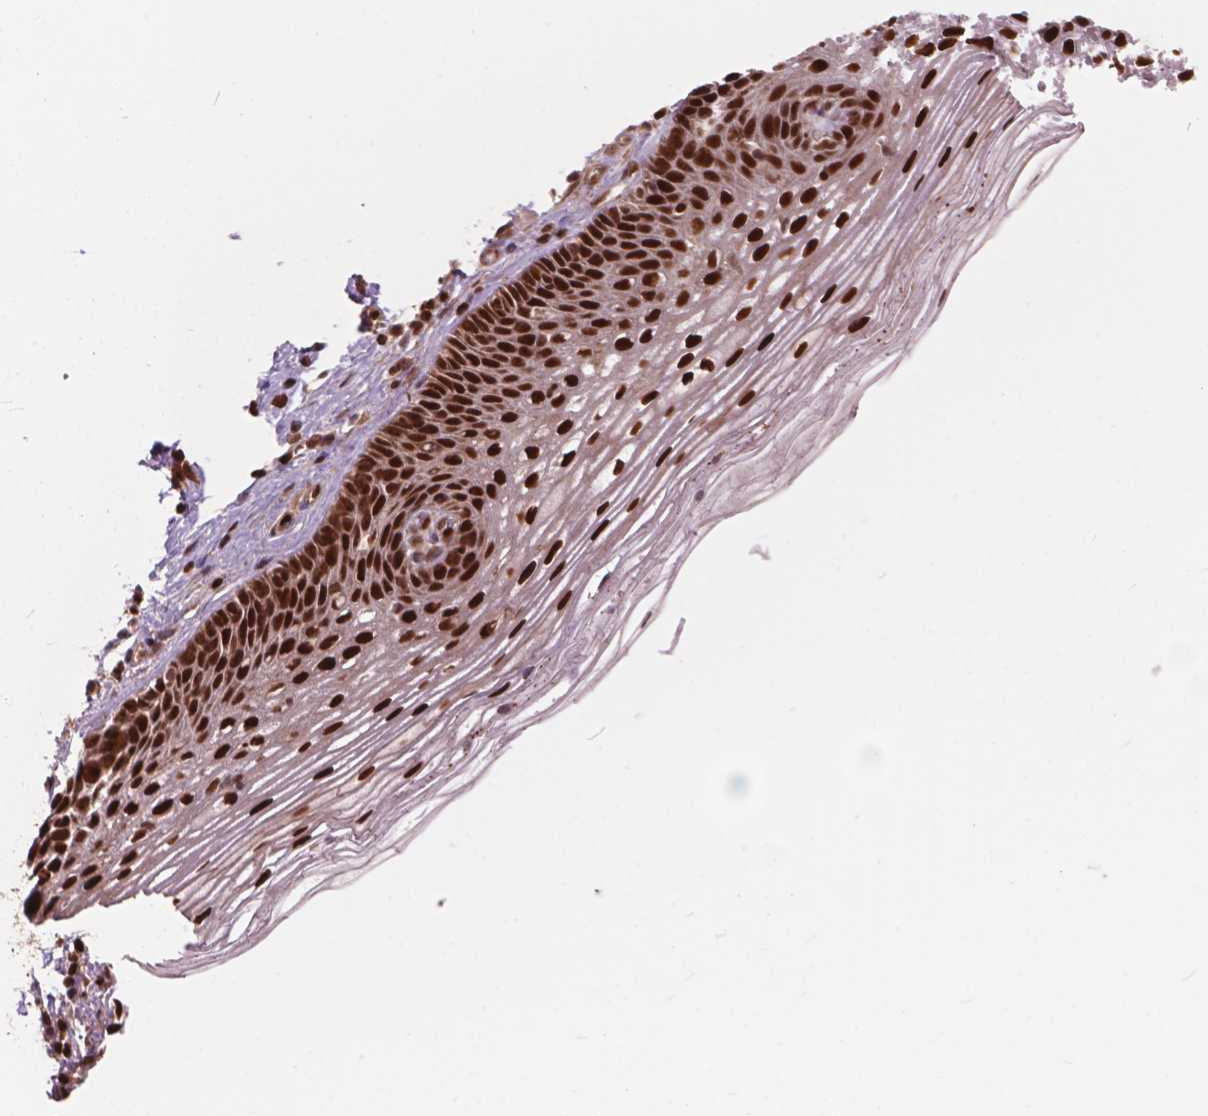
{"staining": {"intensity": "strong", "quantity": ">75%", "location": "nuclear"}, "tissue": "cervix", "cell_type": "Glandular cells", "image_type": "normal", "snomed": [{"axis": "morphology", "description": "Normal tissue, NOS"}, {"axis": "topography", "description": "Cervix"}], "caption": "About >75% of glandular cells in benign human cervix exhibit strong nuclear protein positivity as visualized by brown immunohistochemical staining.", "gene": "ANP32A", "patient": {"sex": "female", "age": 34}}